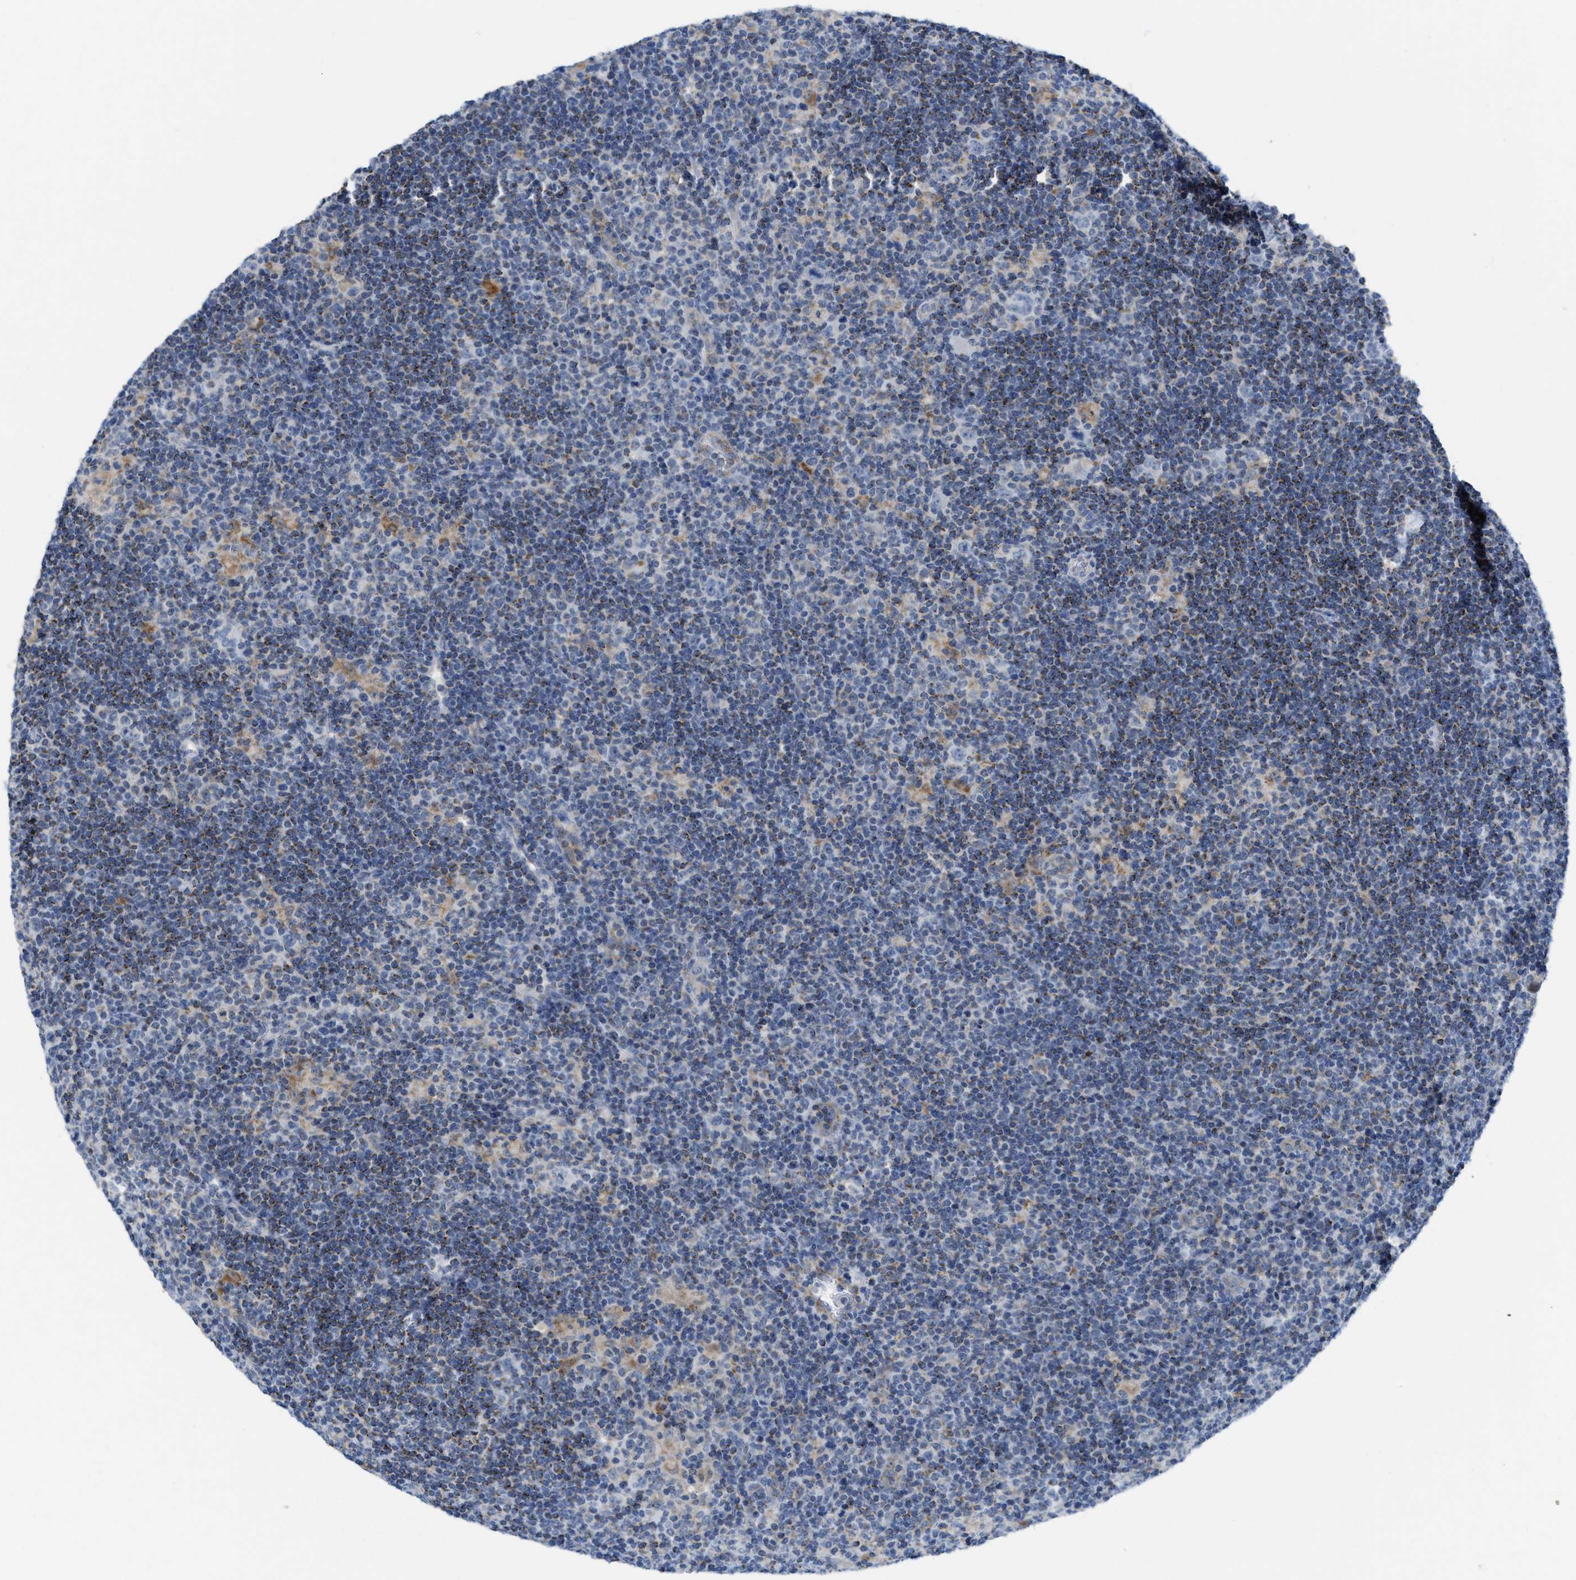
{"staining": {"intensity": "negative", "quantity": "none", "location": "none"}, "tissue": "lymphoma", "cell_type": "Tumor cells", "image_type": "cancer", "snomed": [{"axis": "morphology", "description": "Hodgkin's disease, NOS"}, {"axis": "topography", "description": "Lymph node"}], "caption": "Human lymphoma stained for a protein using immunohistochemistry reveals no positivity in tumor cells.", "gene": "GATD3", "patient": {"sex": "female", "age": 57}}